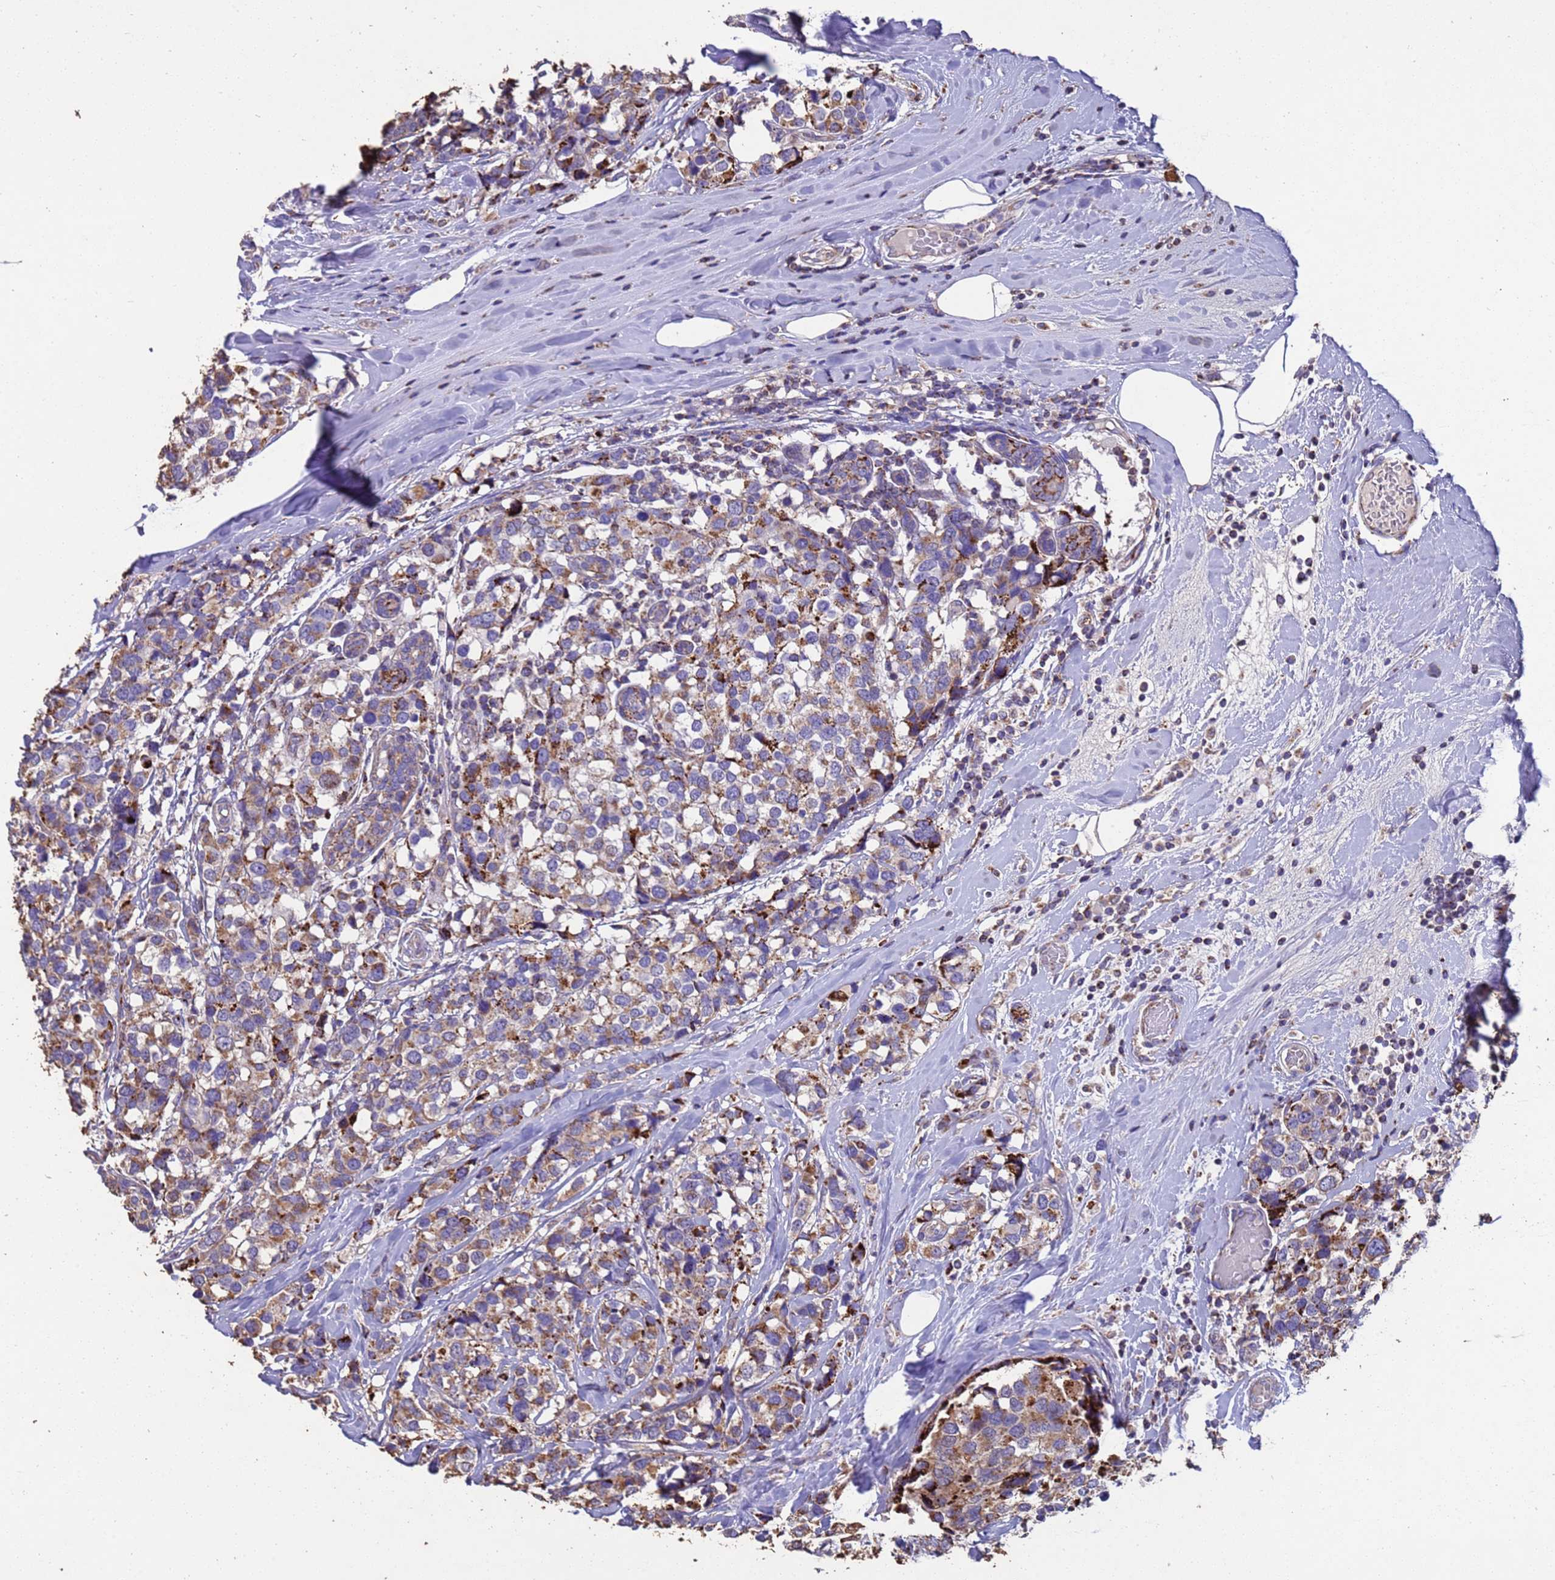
{"staining": {"intensity": "moderate", "quantity": ">75%", "location": "cytoplasmic/membranous"}, "tissue": "breast cancer", "cell_type": "Tumor cells", "image_type": "cancer", "snomed": [{"axis": "morphology", "description": "Lobular carcinoma"}, {"axis": "topography", "description": "Breast"}], "caption": "Immunohistochemical staining of lobular carcinoma (breast) demonstrates medium levels of moderate cytoplasmic/membranous expression in approximately >75% of tumor cells.", "gene": "ZNFX1", "patient": {"sex": "female", "age": 59}}